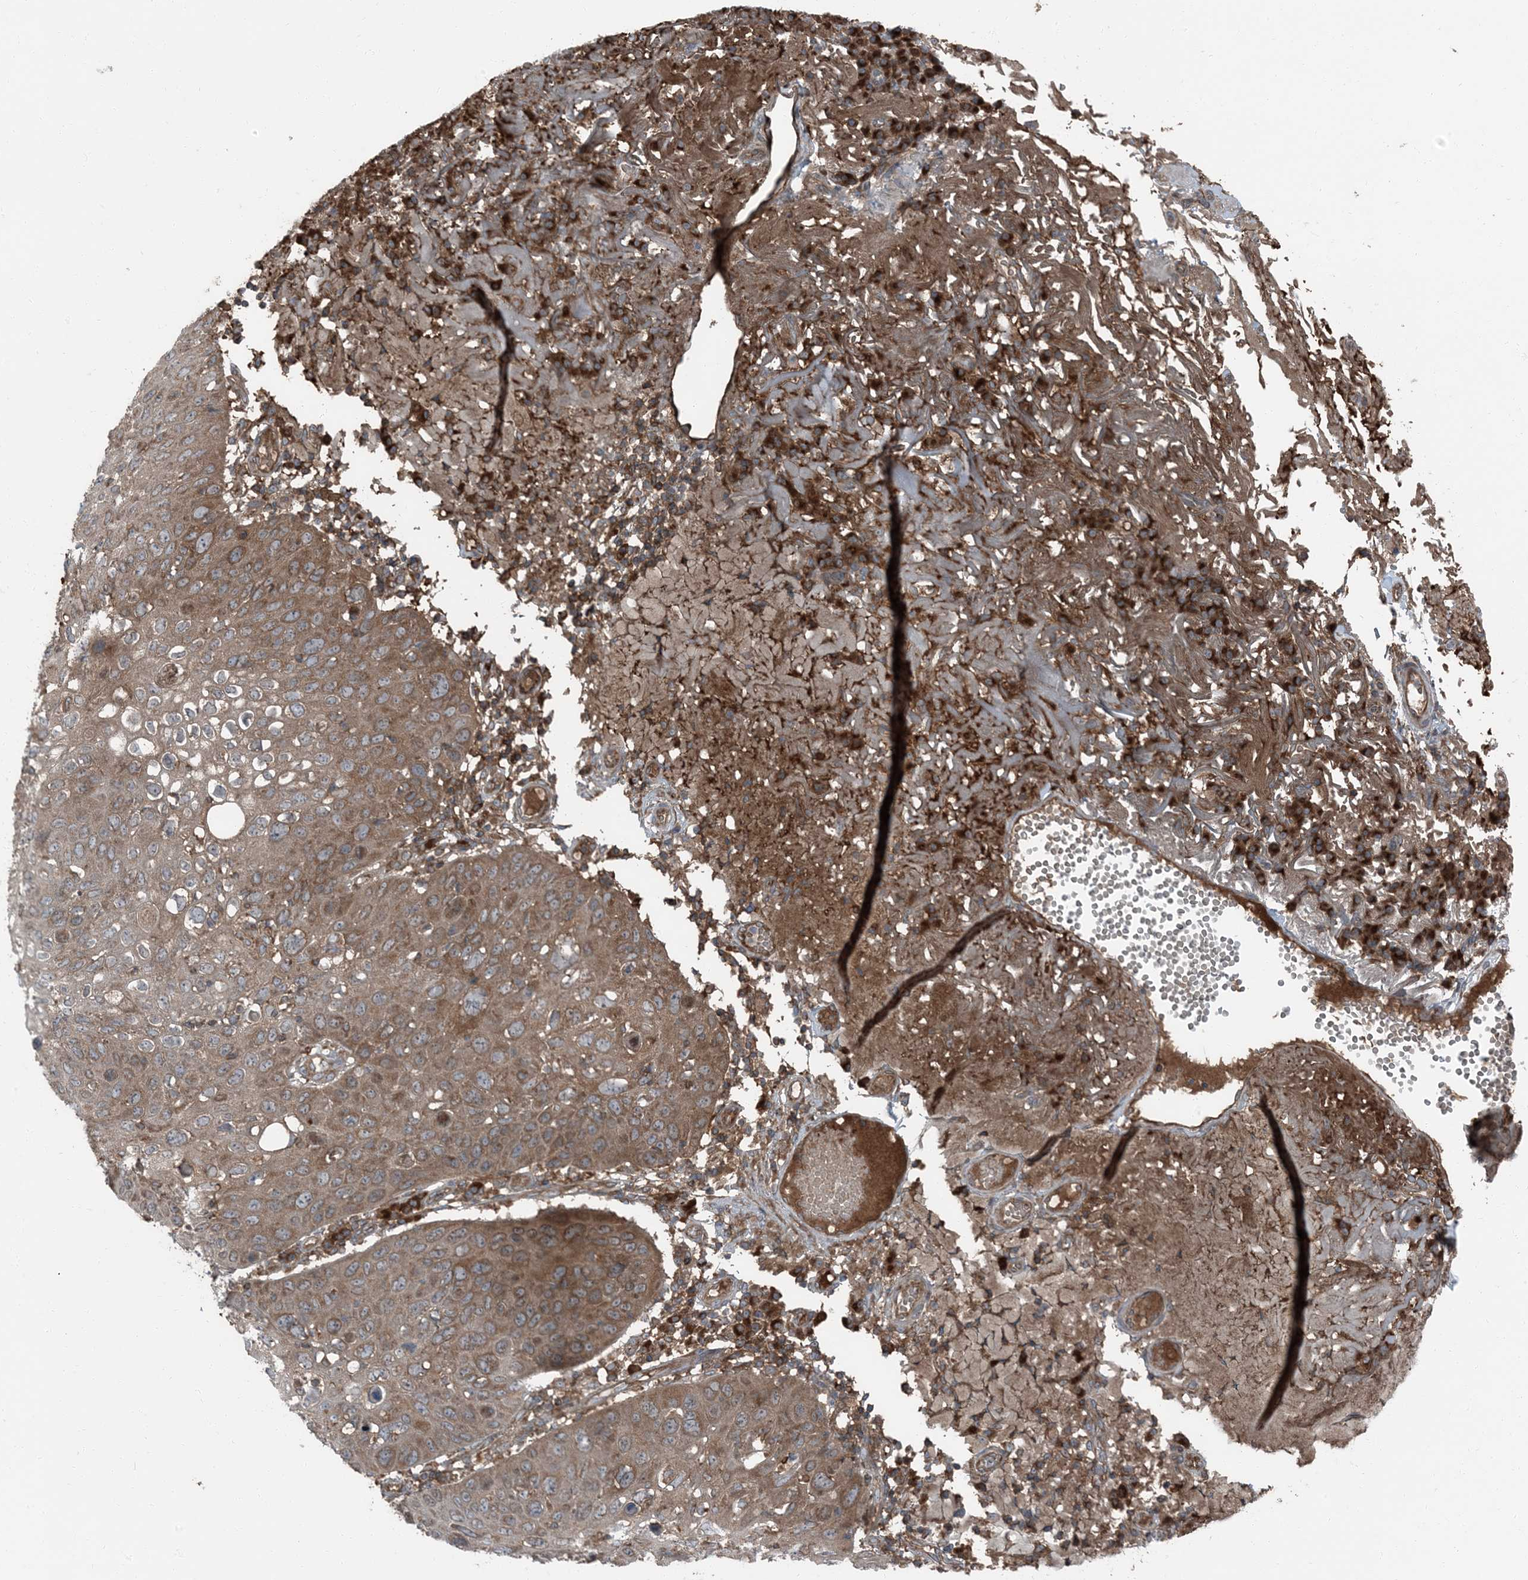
{"staining": {"intensity": "moderate", "quantity": ">75%", "location": "cytoplasmic/membranous"}, "tissue": "skin cancer", "cell_type": "Tumor cells", "image_type": "cancer", "snomed": [{"axis": "morphology", "description": "Squamous cell carcinoma, NOS"}, {"axis": "topography", "description": "Skin"}], "caption": "Protein expression by immunohistochemistry (IHC) shows moderate cytoplasmic/membranous positivity in about >75% of tumor cells in skin cancer (squamous cell carcinoma). (DAB (3,3'-diaminobenzidine) = brown stain, brightfield microscopy at high magnification).", "gene": "RAB3GAP1", "patient": {"sex": "female", "age": 90}}